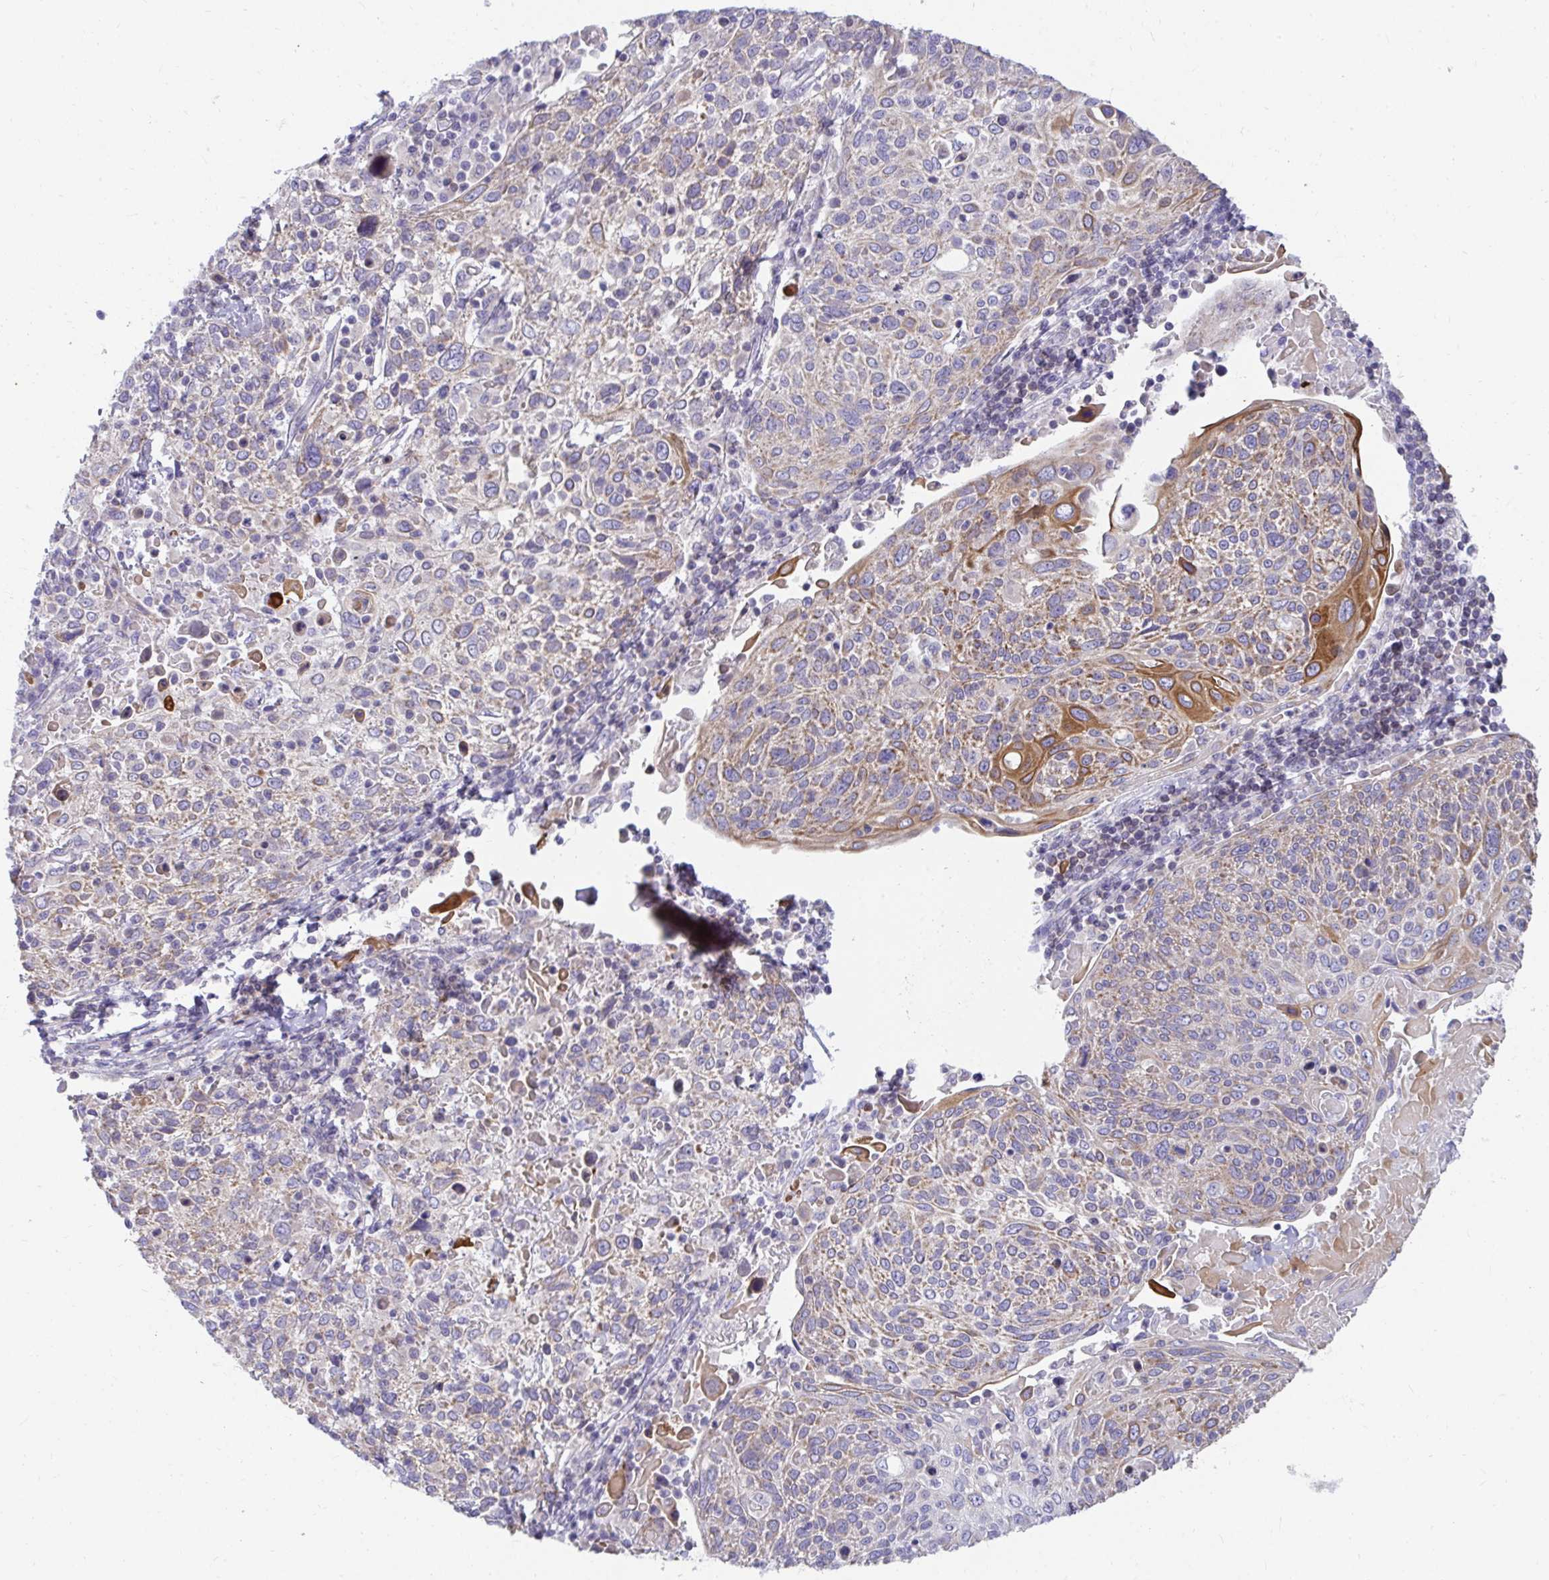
{"staining": {"intensity": "strong", "quantity": "25%-75%", "location": "cytoplasmic/membranous"}, "tissue": "cervical cancer", "cell_type": "Tumor cells", "image_type": "cancer", "snomed": [{"axis": "morphology", "description": "Squamous cell carcinoma, NOS"}, {"axis": "topography", "description": "Cervix"}], "caption": "DAB immunohistochemical staining of cervical cancer (squamous cell carcinoma) exhibits strong cytoplasmic/membranous protein staining in about 25%-75% of tumor cells.", "gene": "EXOC5", "patient": {"sex": "female", "age": 61}}